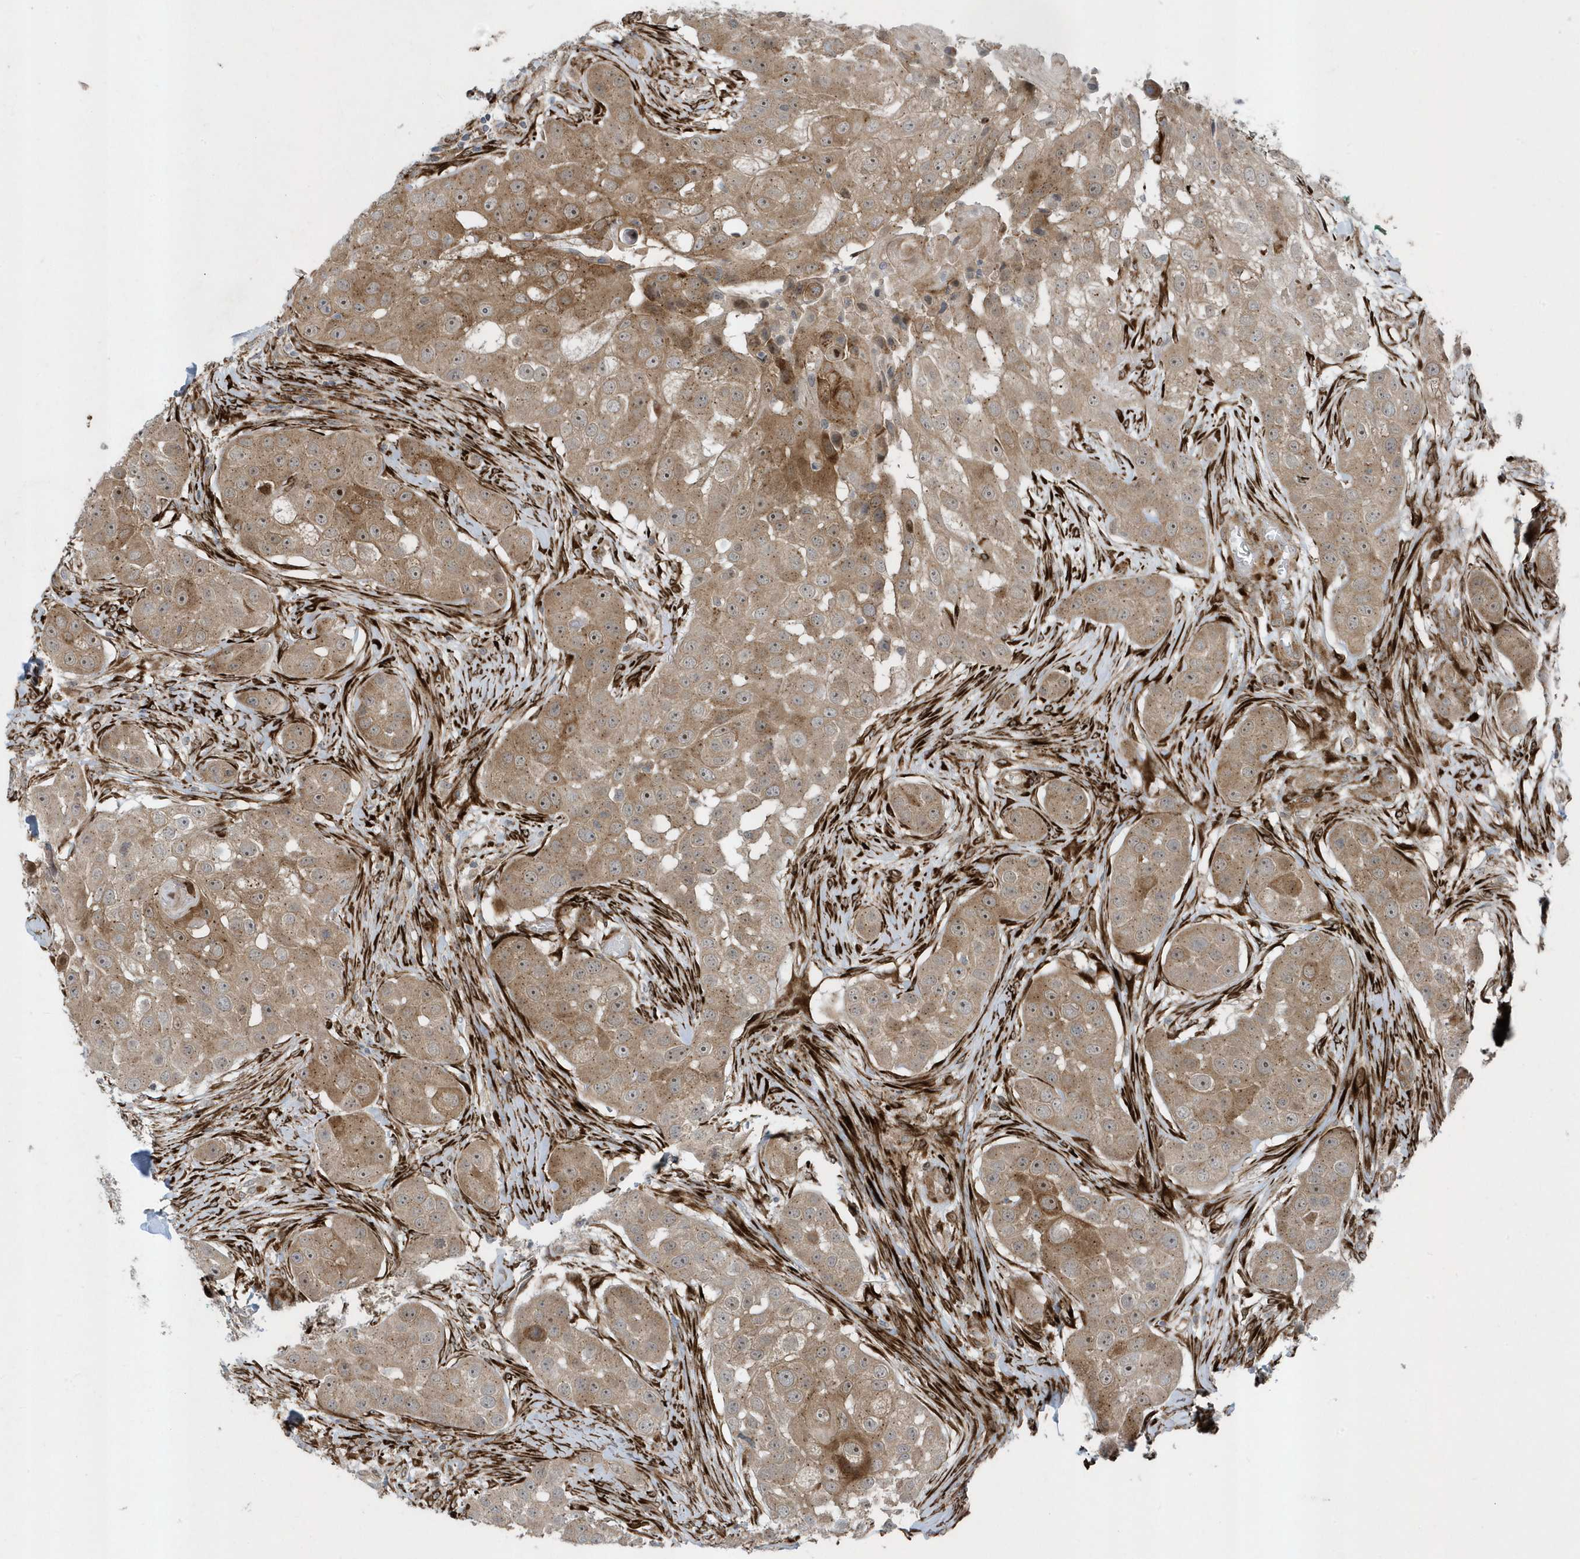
{"staining": {"intensity": "moderate", "quantity": ">75%", "location": "cytoplasmic/membranous"}, "tissue": "head and neck cancer", "cell_type": "Tumor cells", "image_type": "cancer", "snomed": [{"axis": "morphology", "description": "Normal tissue, NOS"}, {"axis": "morphology", "description": "Squamous cell carcinoma, NOS"}, {"axis": "topography", "description": "Skeletal muscle"}, {"axis": "topography", "description": "Head-Neck"}], "caption": "There is medium levels of moderate cytoplasmic/membranous staining in tumor cells of head and neck squamous cell carcinoma, as demonstrated by immunohistochemical staining (brown color).", "gene": "FAM98A", "patient": {"sex": "male", "age": 51}}